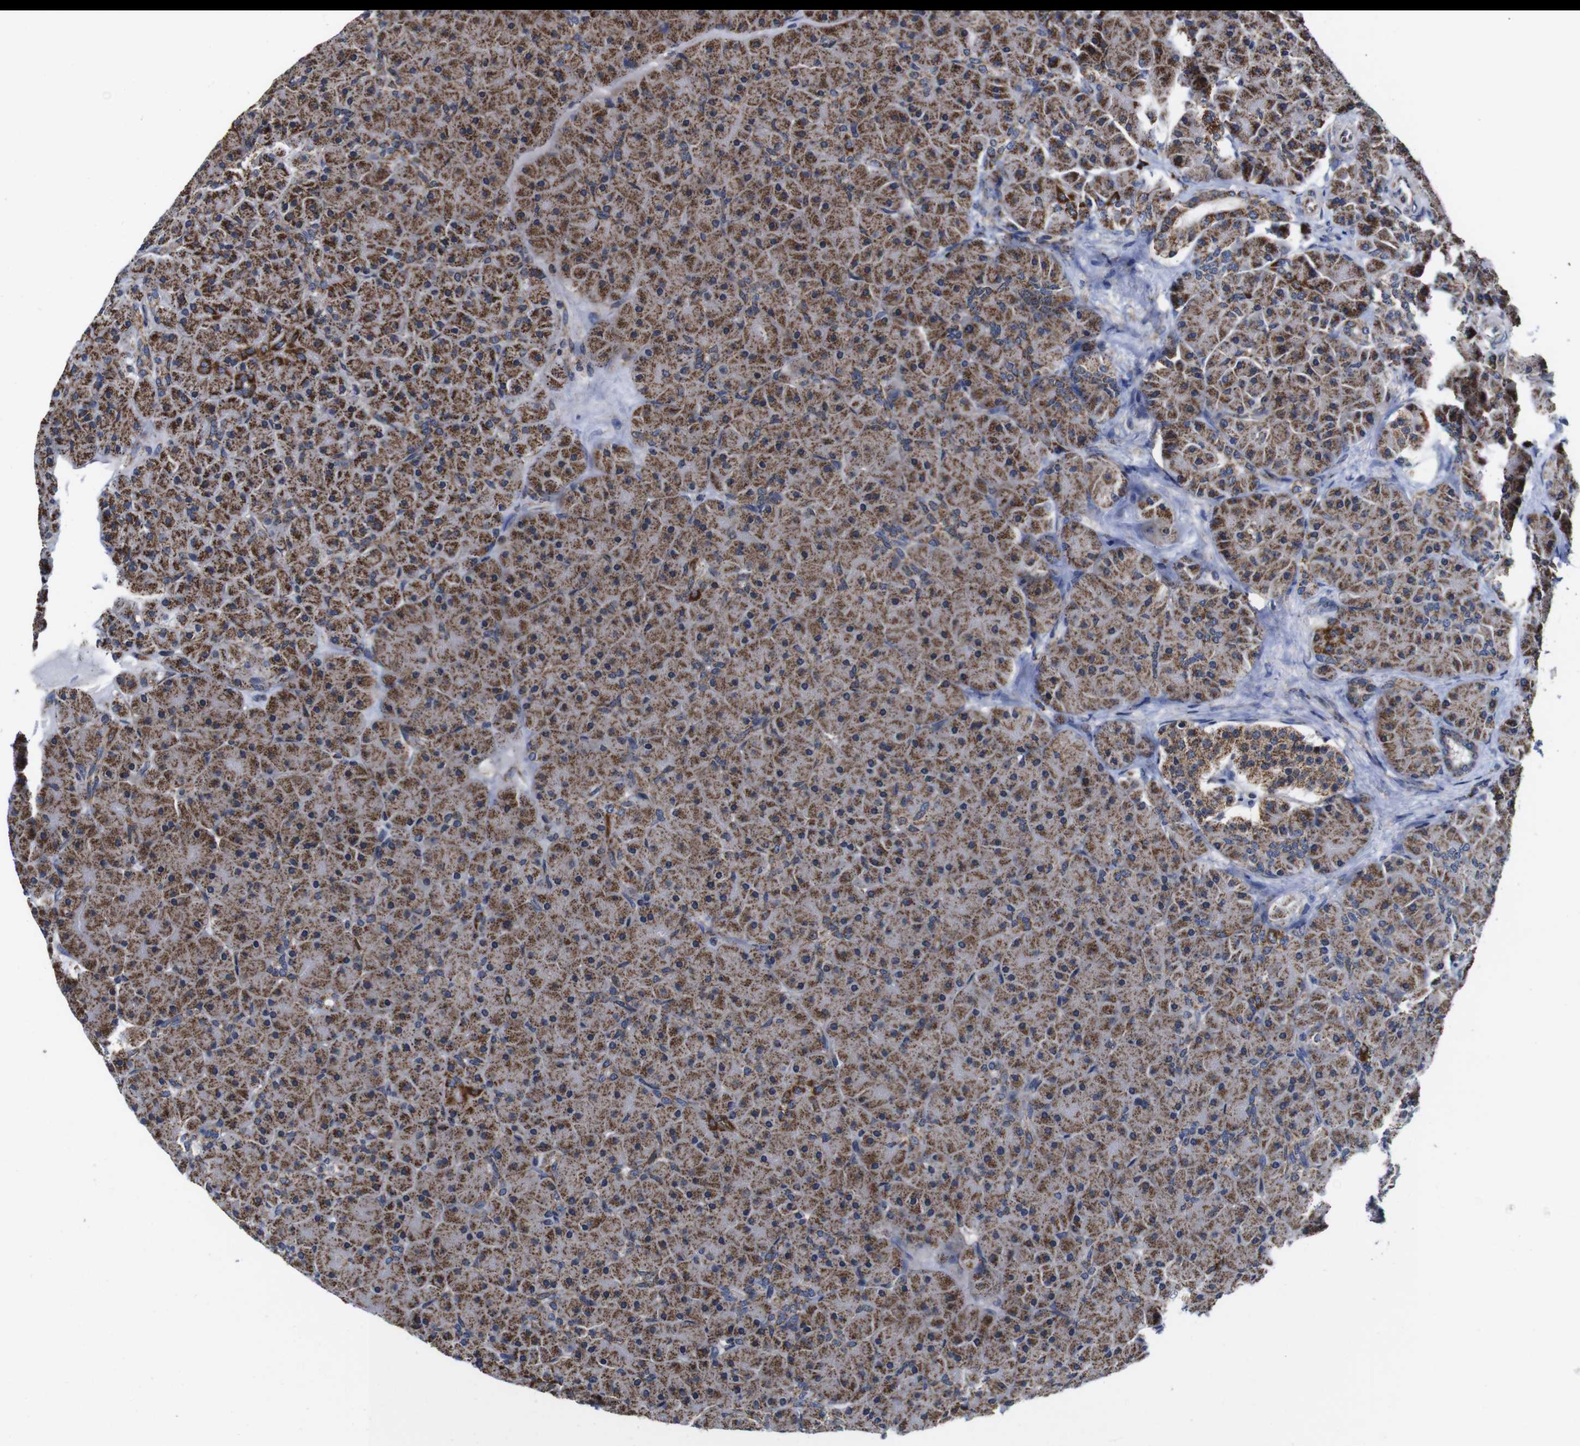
{"staining": {"intensity": "moderate", "quantity": ">75%", "location": "cytoplasmic/membranous"}, "tissue": "pancreas", "cell_type": "Exocrine glandular cells", "image_type": "normal", "snomed": [{"axis": "morphology", "description": "Normal tissue, NOS"}, {"axis": "topography", "description": "Pancreas"}], "caption": "Exocrine glandular cells demonstrate medium levels of moderate cytoplasmic/membranous staining in about >75% of cells in normal human pancreas.", "gene": "C17orf80", "patient": {"sex": "male", "age": 66}}